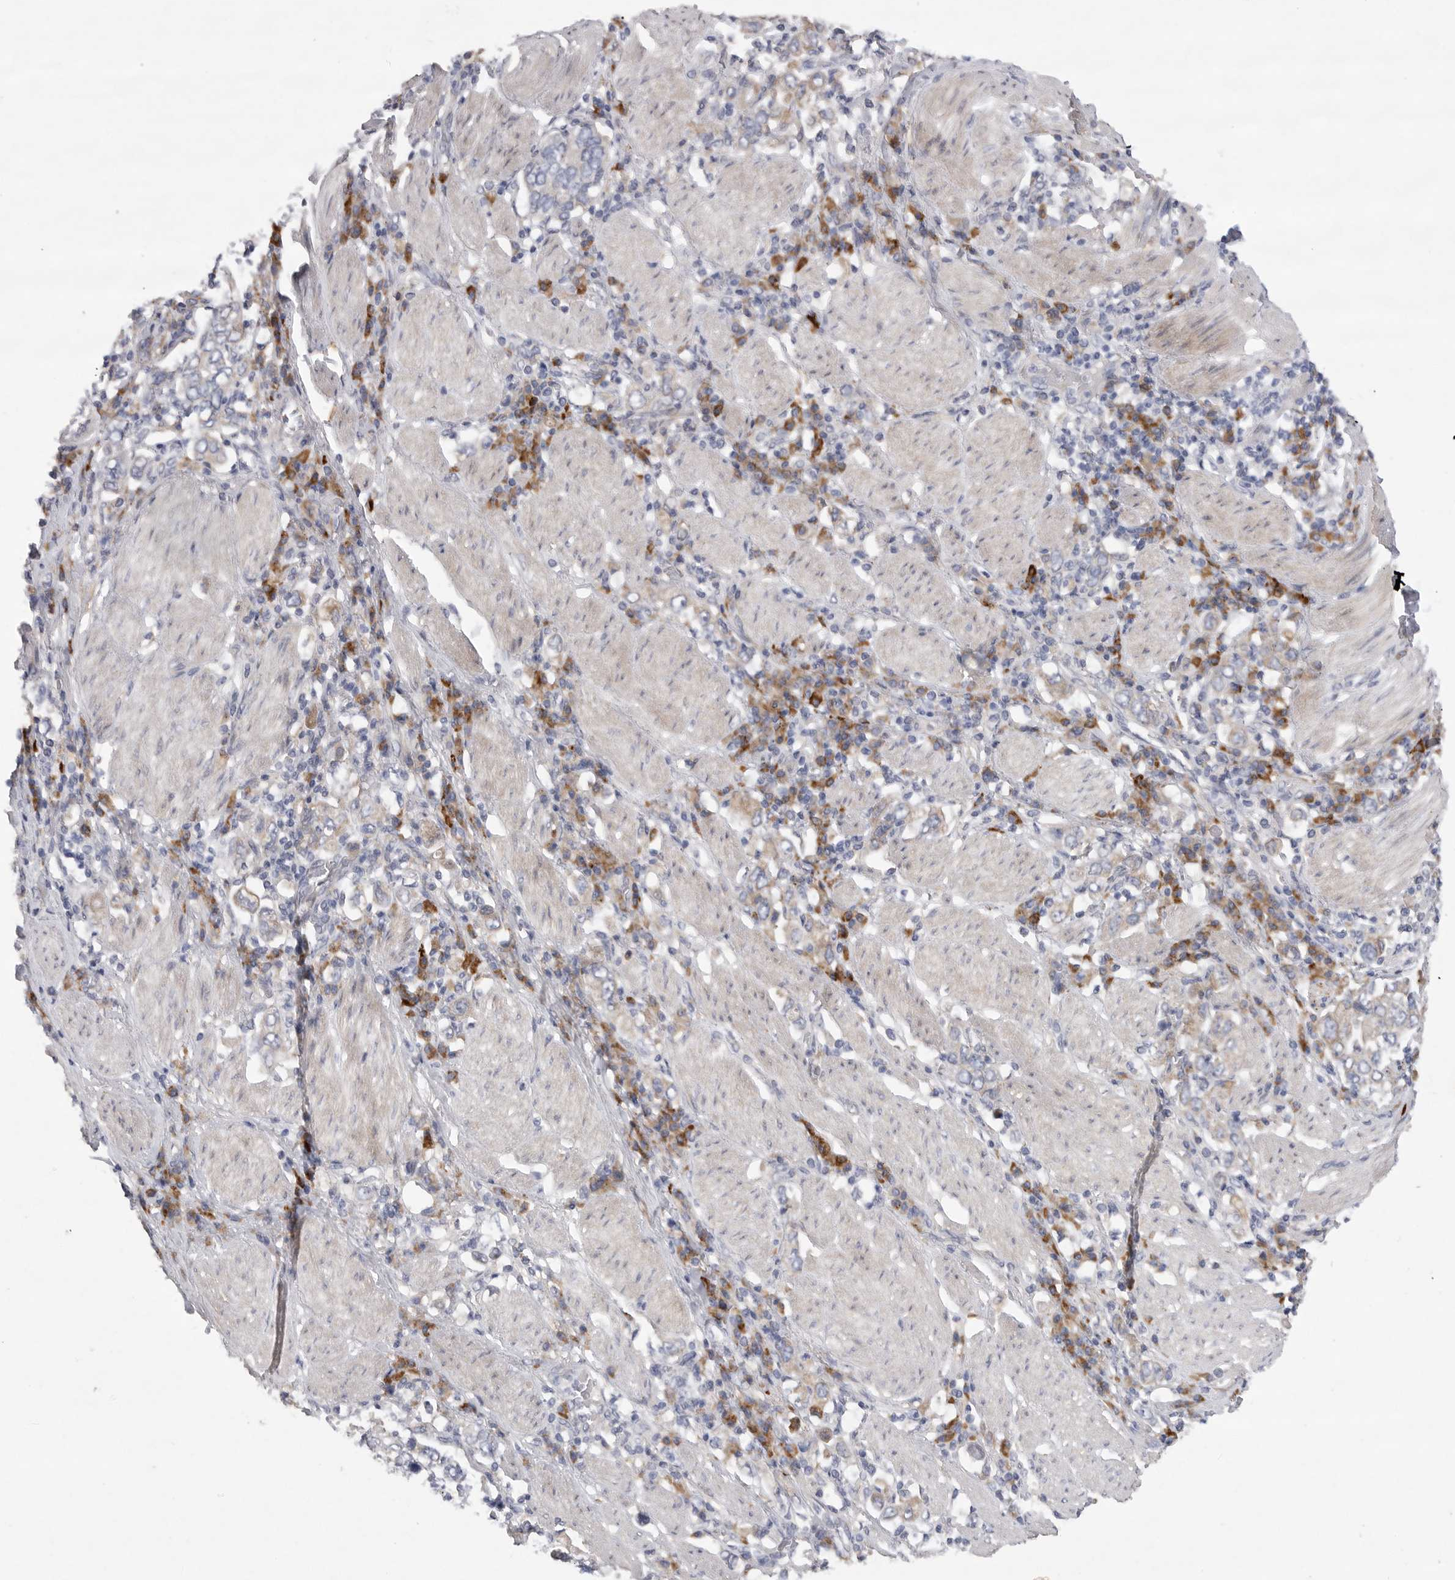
{"staining": {"intensity": "weak", "quantity": "25%-75%", "location": "cytoplasmic/membranous"}, "tissue": "stomach cancer", "cell_type": "Tumor cells", "image_type": "cancer", "snomed": [{"axis": "morphology", "description": "Adenocarcinoma, NOS"}, {"axis": "topography", "description": "Stomach, upper"}], "caption": "Immunohistochemical staining of human stomach cancer (adenocarcinoma) displays low levels of weak cytoplasmic/membranous protein expression in about 25%-75% of tumor cells.", "gene": "EDEM3", "patient": {"sex": "male", "age": 62}}